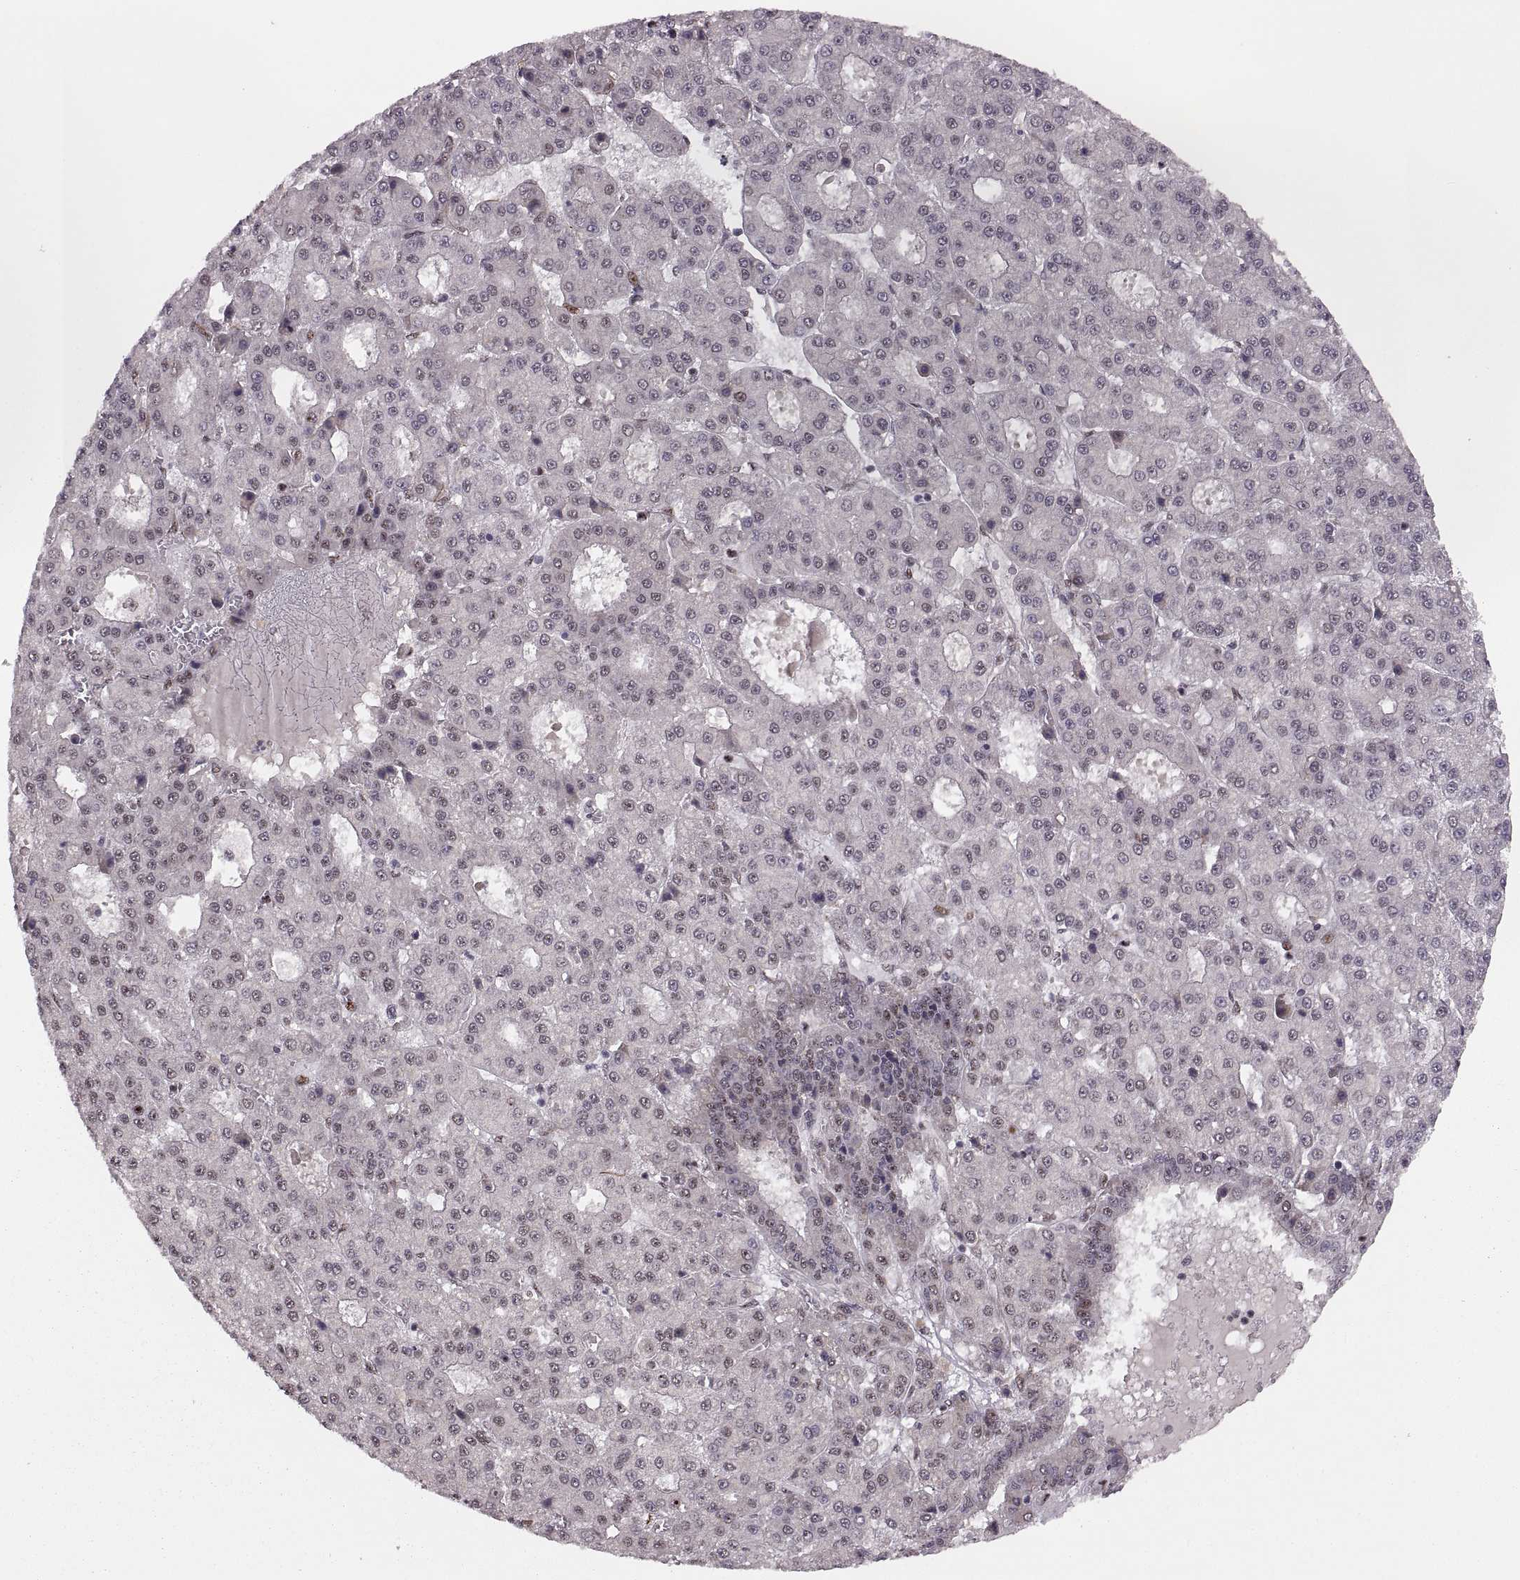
{"staining": {"intensity": "negative", "quantity": "none", "location": "none"}, "tissue": "liver cancer", "cell_type": "Tumor cells", "image_type": "cancer", "snomed": [{"axis": "morphology", "description": "Carcinoma, Hepatocellular, NOS"}, {"axis": "topography", "description": "Liver"}], "caption": "The photomicrograph demonstrates no staining of tumor cells in liver hepatocellular carcinoma. The staining was performed using DAB to visualize the protein expression in brown, while the nuclei were stained in blue with hematoxylin (Magnification: 20x).", "gene": "ZCCHC17", "patient": {"sex": "male", "age": 70}}